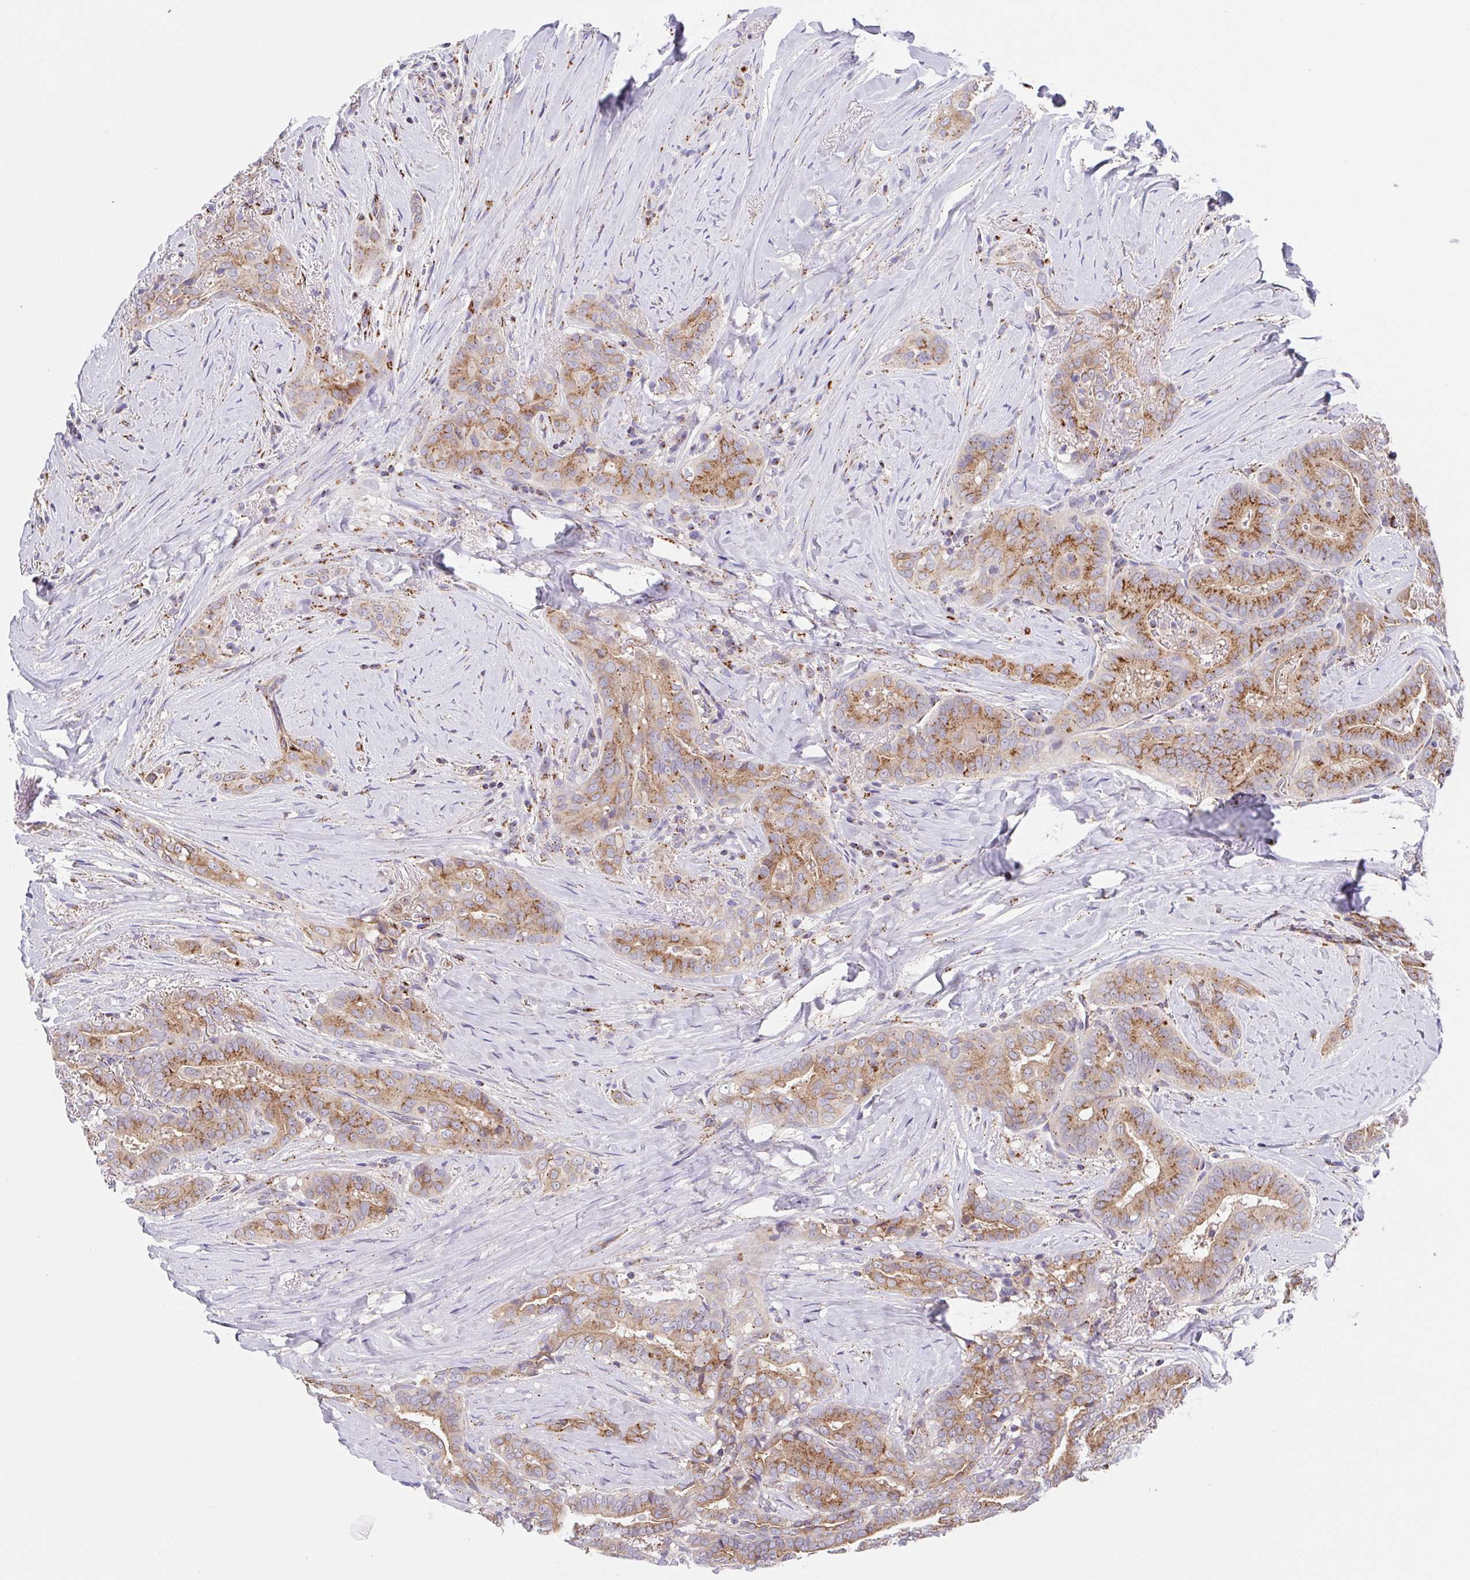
{"staining": {"intensity": "moderate", "quantity": ">75%", "location": "cytoplasmic/membranous"}, "tissue": "thyroid cancer", "cell_type": "Tumor cells", "image_type": "cancer", "snomed": [{"axis": "morphology", "description": "Papillary adenocarcinoma, NOS"}, {"axis": "topography", "description": "Thyroid gland"}], "caption": "Thyroid cancer was stained to show a protein in brown. There is medium levels of moderate cytoplasmic/membranous expression in about >75% of tumor cells. (Stains: DAB (3,3'-diaminobenzidine) in brown, nuclei in blue, Microscopy: brightfield microscopy at high magnification).", "gene": "PROSER3", "patient": {"sex": "male", "age": 61}}